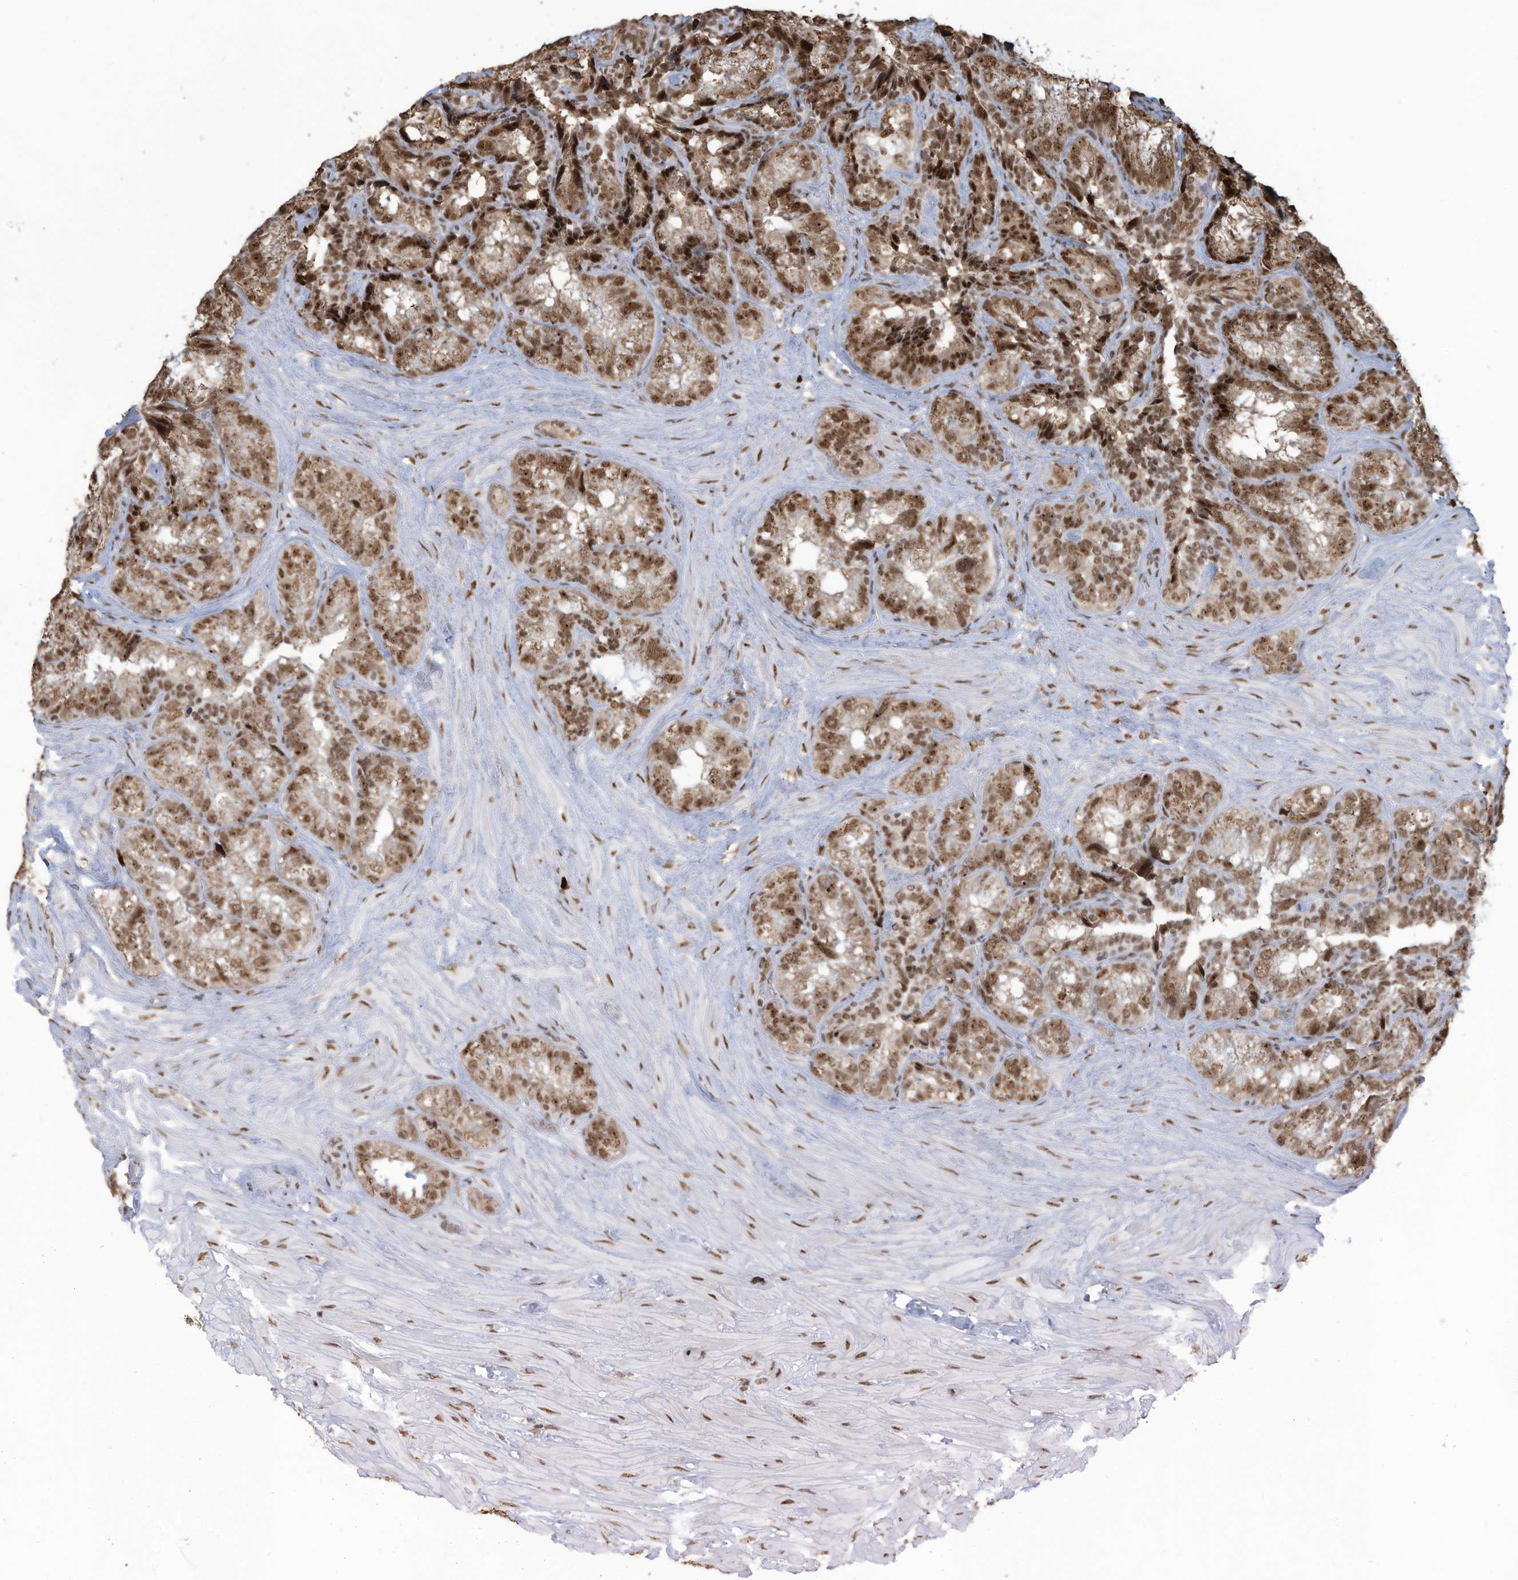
{"staining": {"intensity": "strong", "quantity": ">75%", "location": "cytoplasmic/membranous,nuclear"}, "tissue": "seminal vesicle", "cell_type": "Glandular cells", "image_type": "normal", "snomed": [{"axis": "morphology", "description": "Normal tissue, NOS"}, {"axis": "topography", "description": "Prostate"}, {"axis": "topography", "description": "Seminal veicle"}], "caption": "An image of human seminal vesicle stained for a protein reveals strong cytoplasmic/membranous,nuclear brown staining in glandular cells.", "gene": "LBH", "patient": {"sex": "male", "age": 68}}